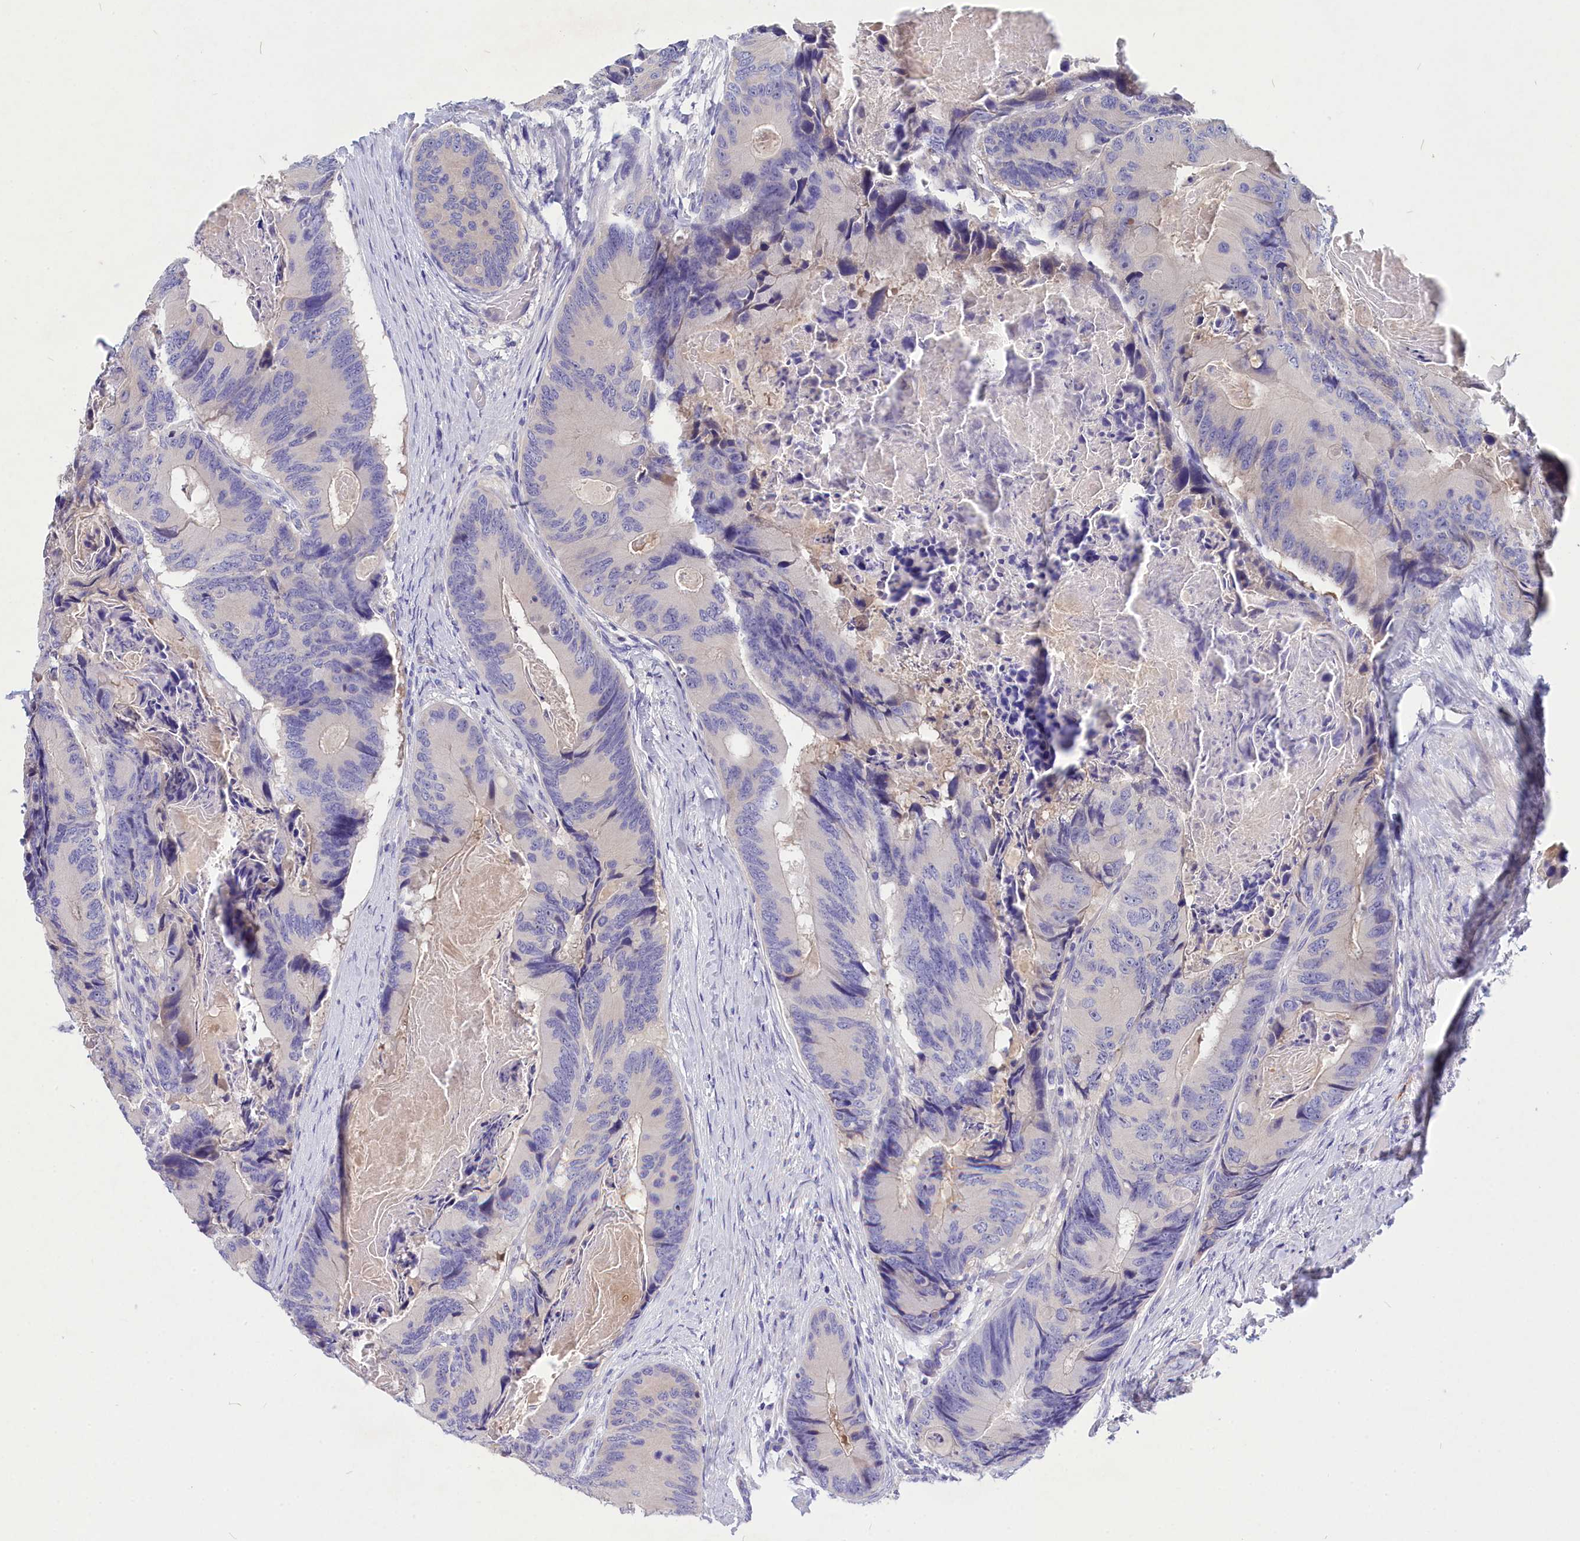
{"staining": {"intensity": "negative", "quantity": "none", "location": "none"}, "tissue": "colorectal cancer", "cell_type": "Tumor cells", "image_type": "cancer", "snomed": [{"axis": "morphology", "description": "Adenocarcinoma, NOS"}, {"axis": "topography", "description": "Colon"}], "caption": "This is a micrograph of immunohistochemistry staining of colorectal cancer, which shows no positivity in tumor cells.", "gene": "DEFB119", "patient": {"sex": "male", "age": 84}}